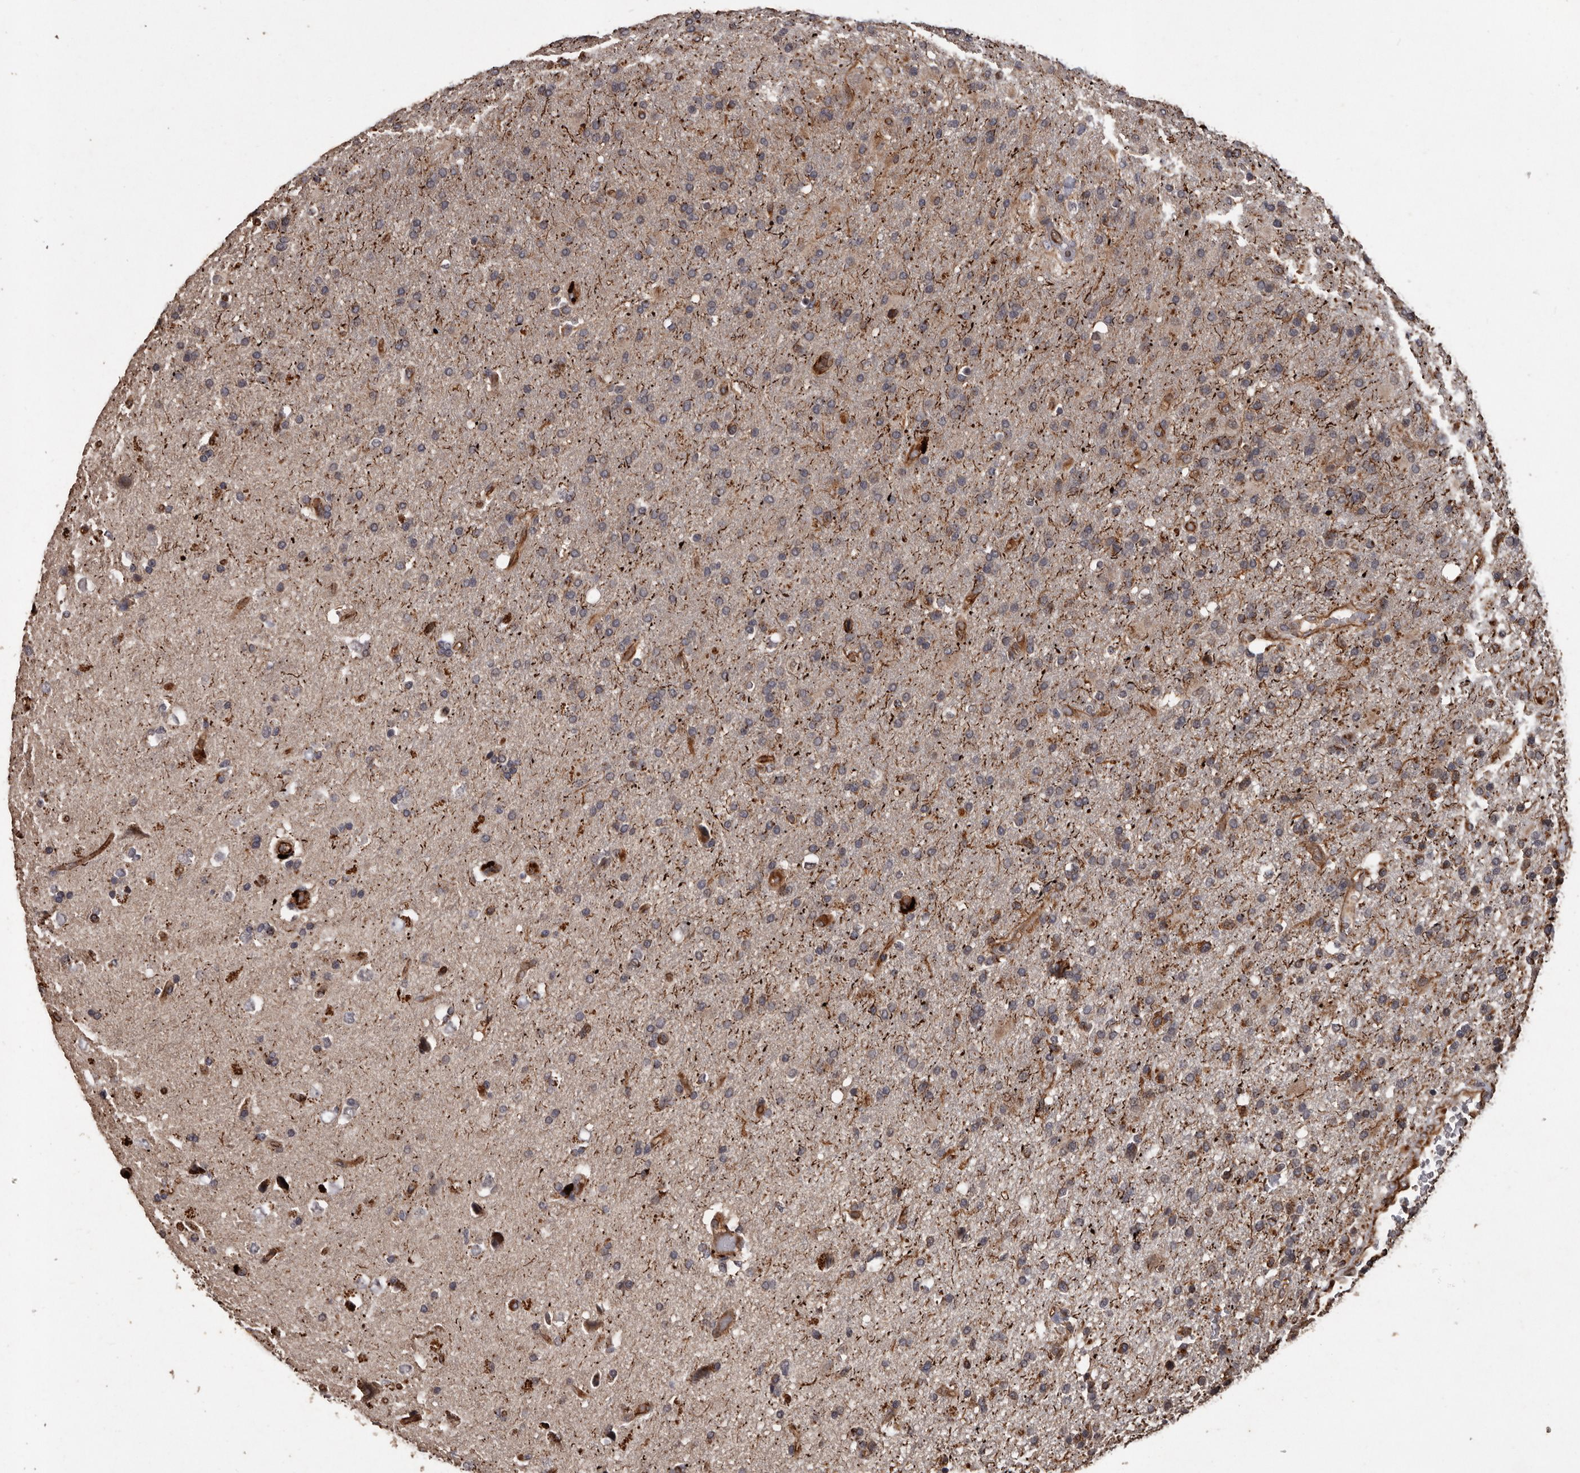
{"staining": {"intensity": "moderate", "quantity": "<25%", "location": "cytoplasmic/membranous"}, "tissue": "glioma", "cell_type": "Tumor cells", "image_type": "cancer", "snomed": [{"axis": "morphology", "description": "Glioma, malignant, High grade"}, {"axis": "topography", "description": "Brain"}], "caption": "DAB immunohistochemical staining of high-grade glioma (malignant) reveals moderate cytoplasmic/membranous protein staining in about <25% of tumor cells.", "gene": "BRAT1", "patient": {"sex": "male", "age": 72}}